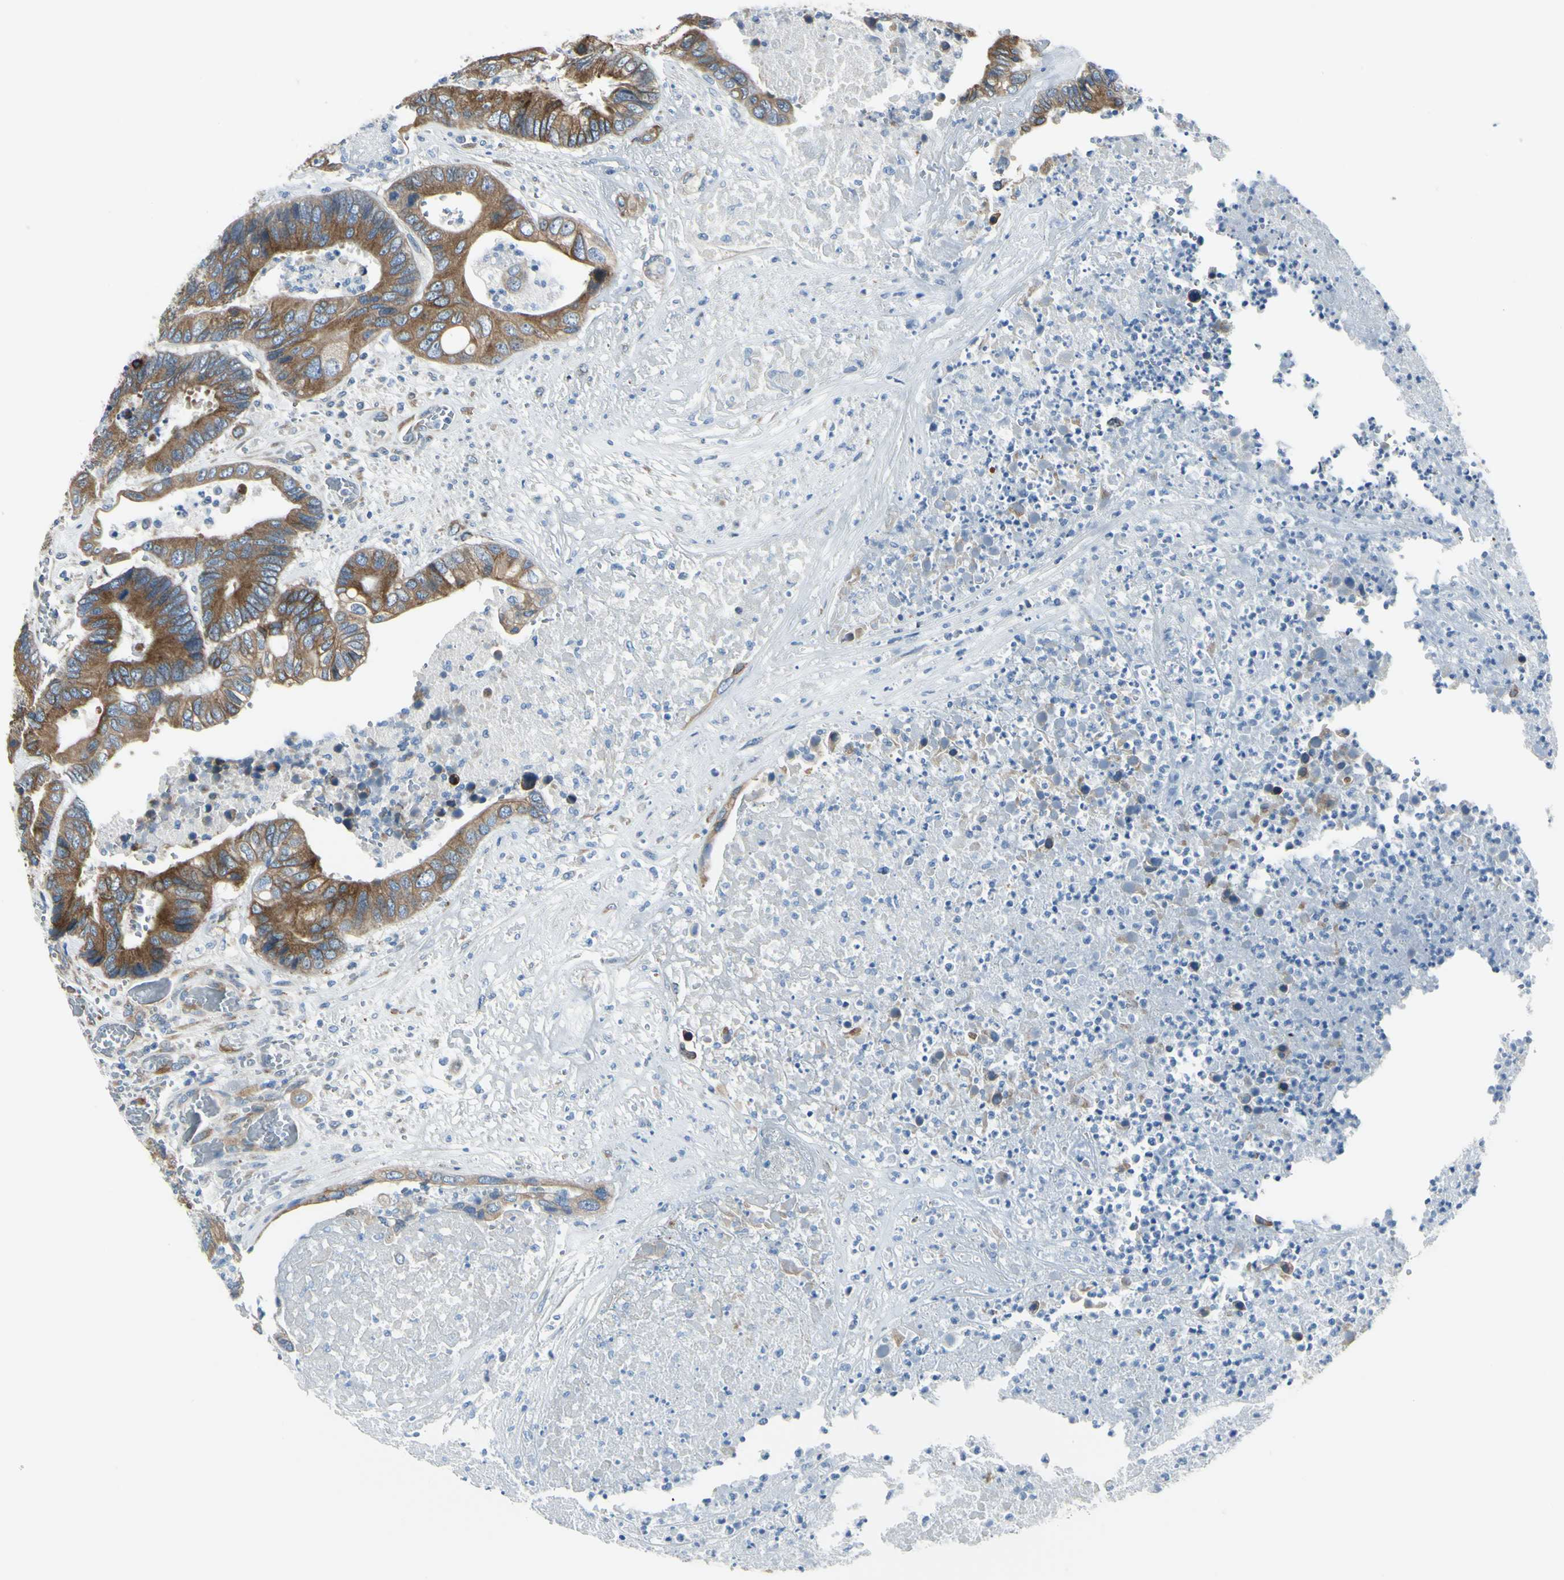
{"staining": {"intensity": "moderate", "quantity": ">75%", "location": "cytoplasmic/membranous"}, "tissue": "colorectal cancer", "cell_type": "Tumor cells", "image_type": "cancer", "snomed": [{"axis": "morphology", "description": "Adenocarcinoma, NOS"}, {"axis": "topography", "description": "Rectum"}], "caption": "Tumor cells show moderate cytoplasmic/membranous positivity in about >75% of cells in colorectal adenocarcinoma.", "gene": "SELENOS", "patient": {"sex": "male", "age": 55}}